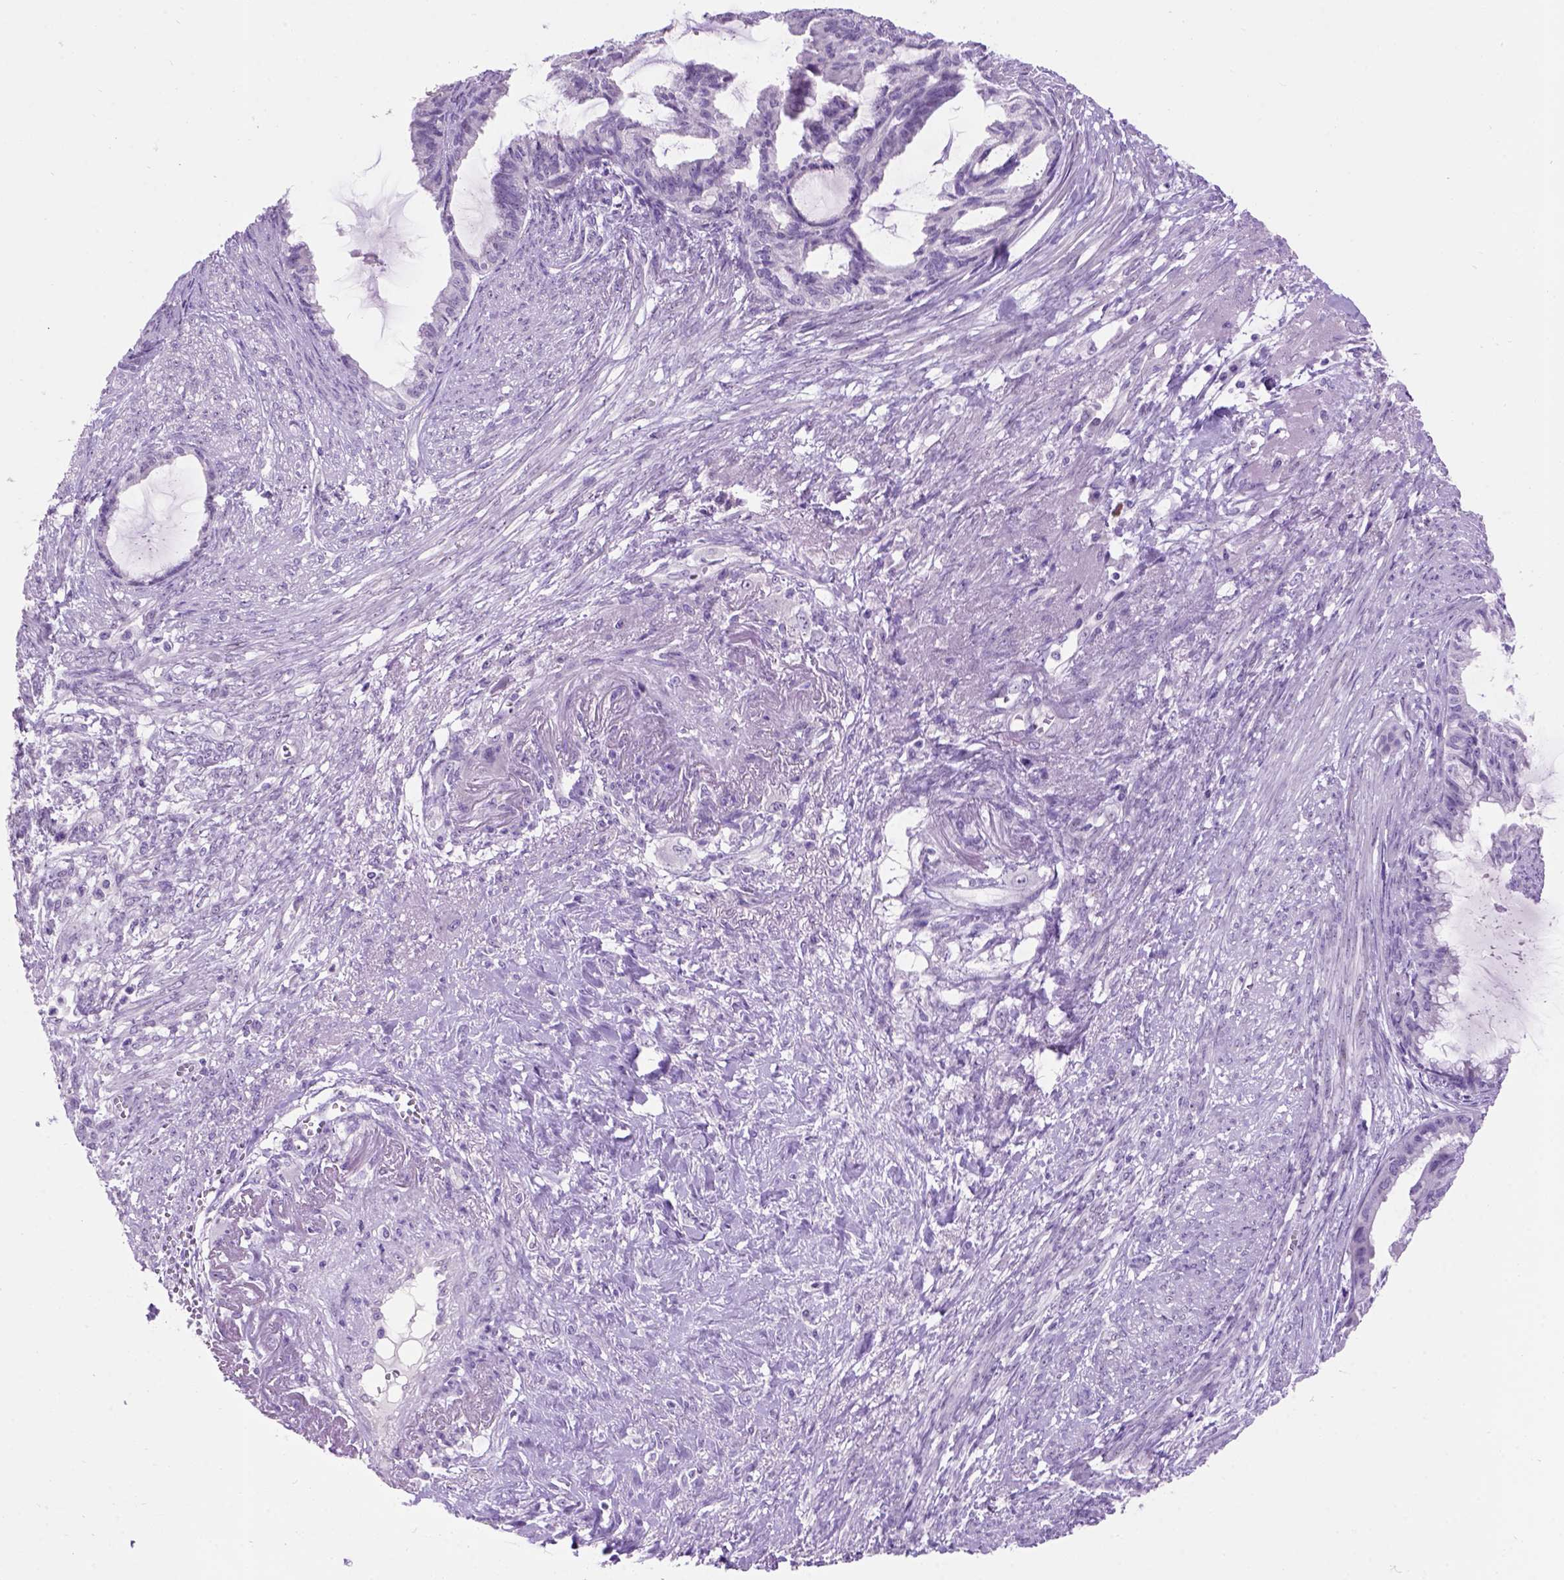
{"staining": {"intensity": "negative", "quantity": "none", "location": "none"}, "tissue": "endometrial cancer", "cell_type": "Tumor cells", "image_type": "cancer", "snomed": [{"axis": "morphology", "description": "Adenocarcinoma, NOS"}, {"axis": "topography", "description": "Endometrium"}], "caption": "Tumor cells are negative for brown protein staining in adenocarcinoma (endometrial). (Brightfield microscopy of DAB immunohistochemistry (IHC) at high magnification).", "gene": "MAPT", "patient": {"sex": "female", "age": 86}}